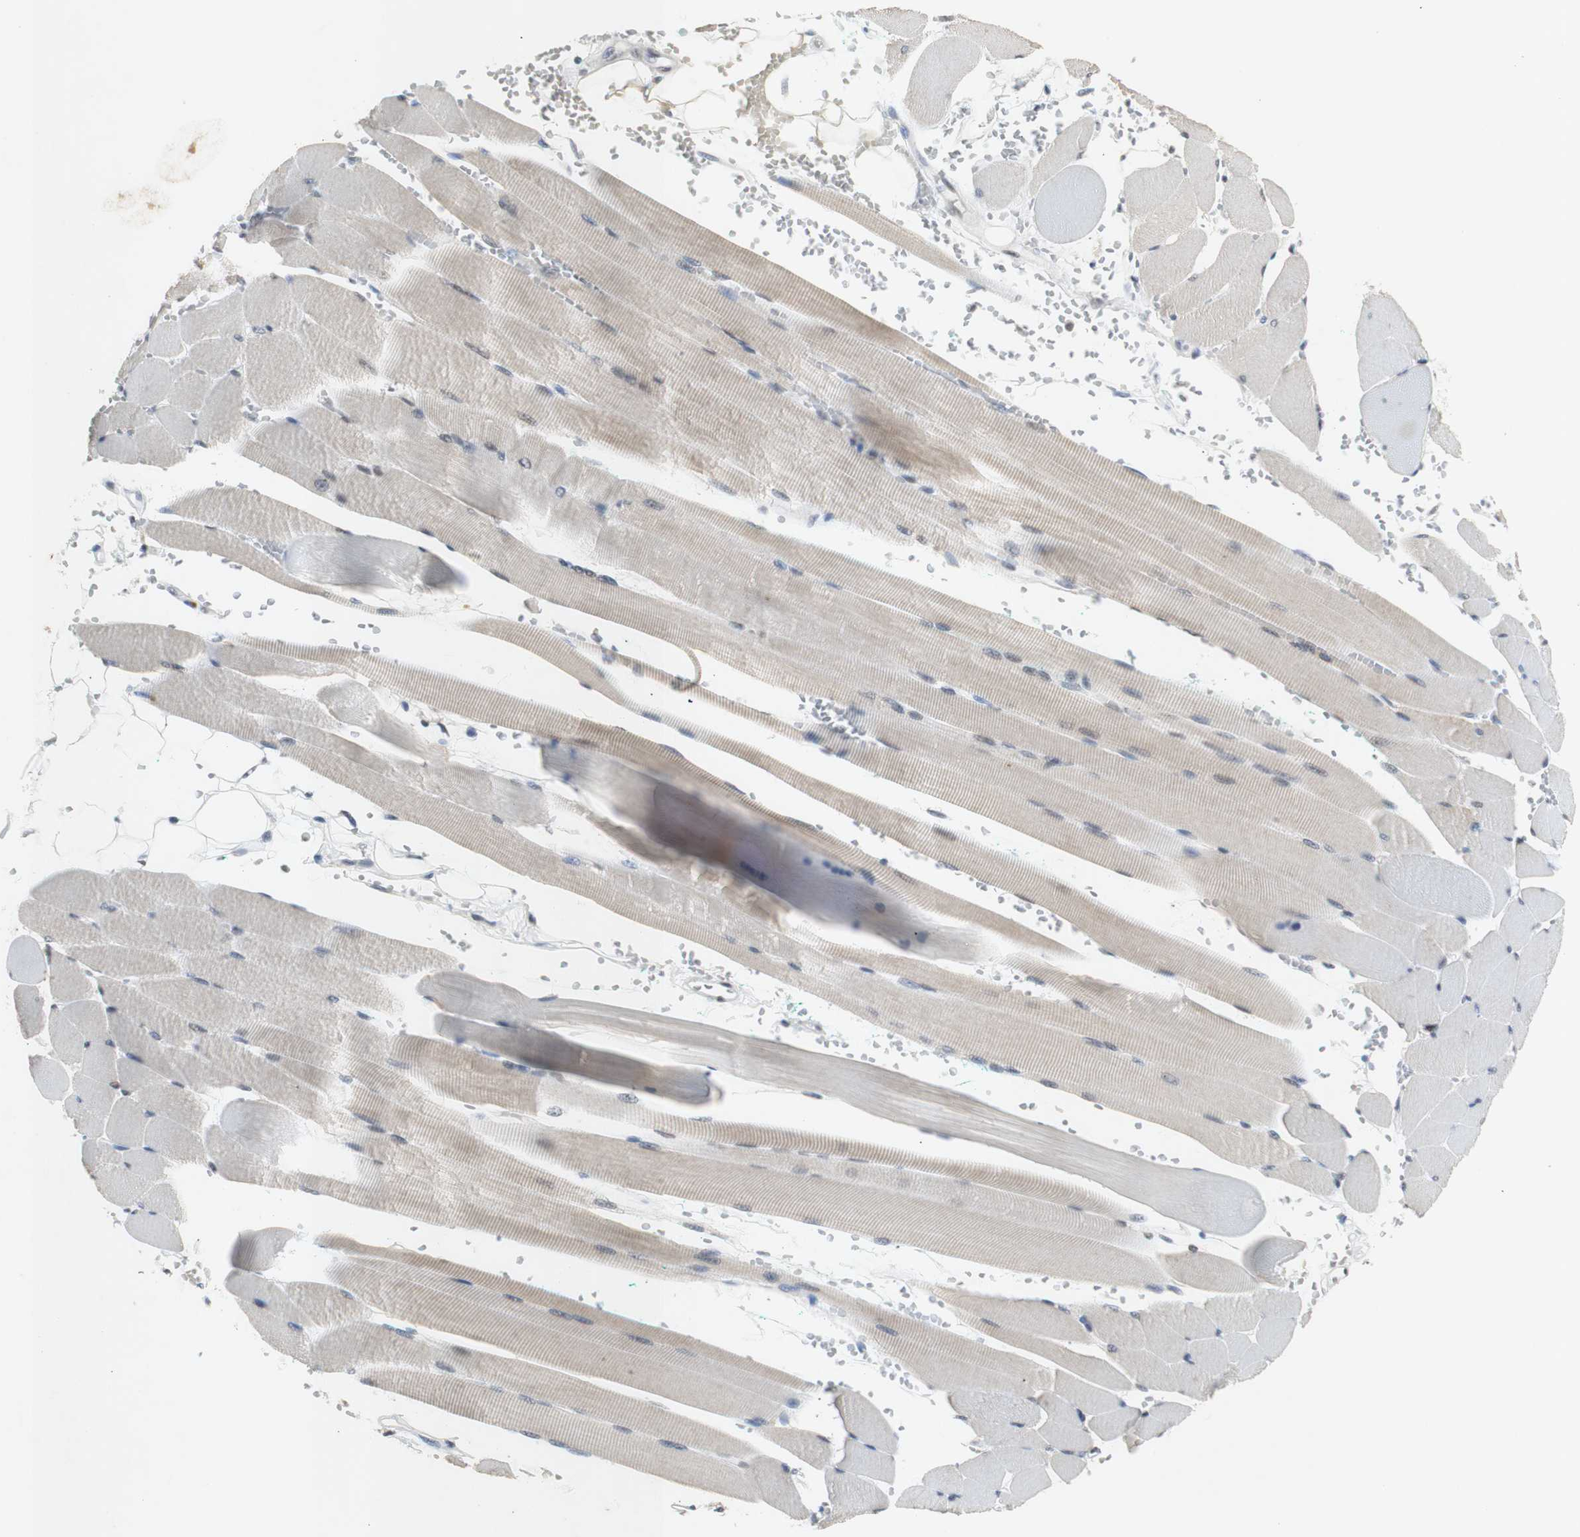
{"staining": {"intensity": "moderate", "quantity": "25%-75%", "location": "cytoplasmic/membranous,nuclear"}, "tissue": "skeletal muscle", "cell_type": "Myocytes", "image_type": "normal", "snomed": [{"axis": "morphology", "description": "Normal tissue, NOS"}, {"axis": "topography", "description": "Skeletal muscle"}, {"axis": "topography", "description": "Oral tissue"}, {"axis": "topography", "description": "Peripheral nerve tissue"}], "caption": "DAB immunohistochemical staining of normal skeletal muscle shows moderate cytoplasmic/membranous,nuclear protein staining in approximately 25%-75% of myocytes. The protein is stained brown, and the nuclei are stained in blue (DAB IHC with brightfield microscopy, high magnification).", "gene": "SNRPB", "patient": {"sex": "female", "age": 84}}